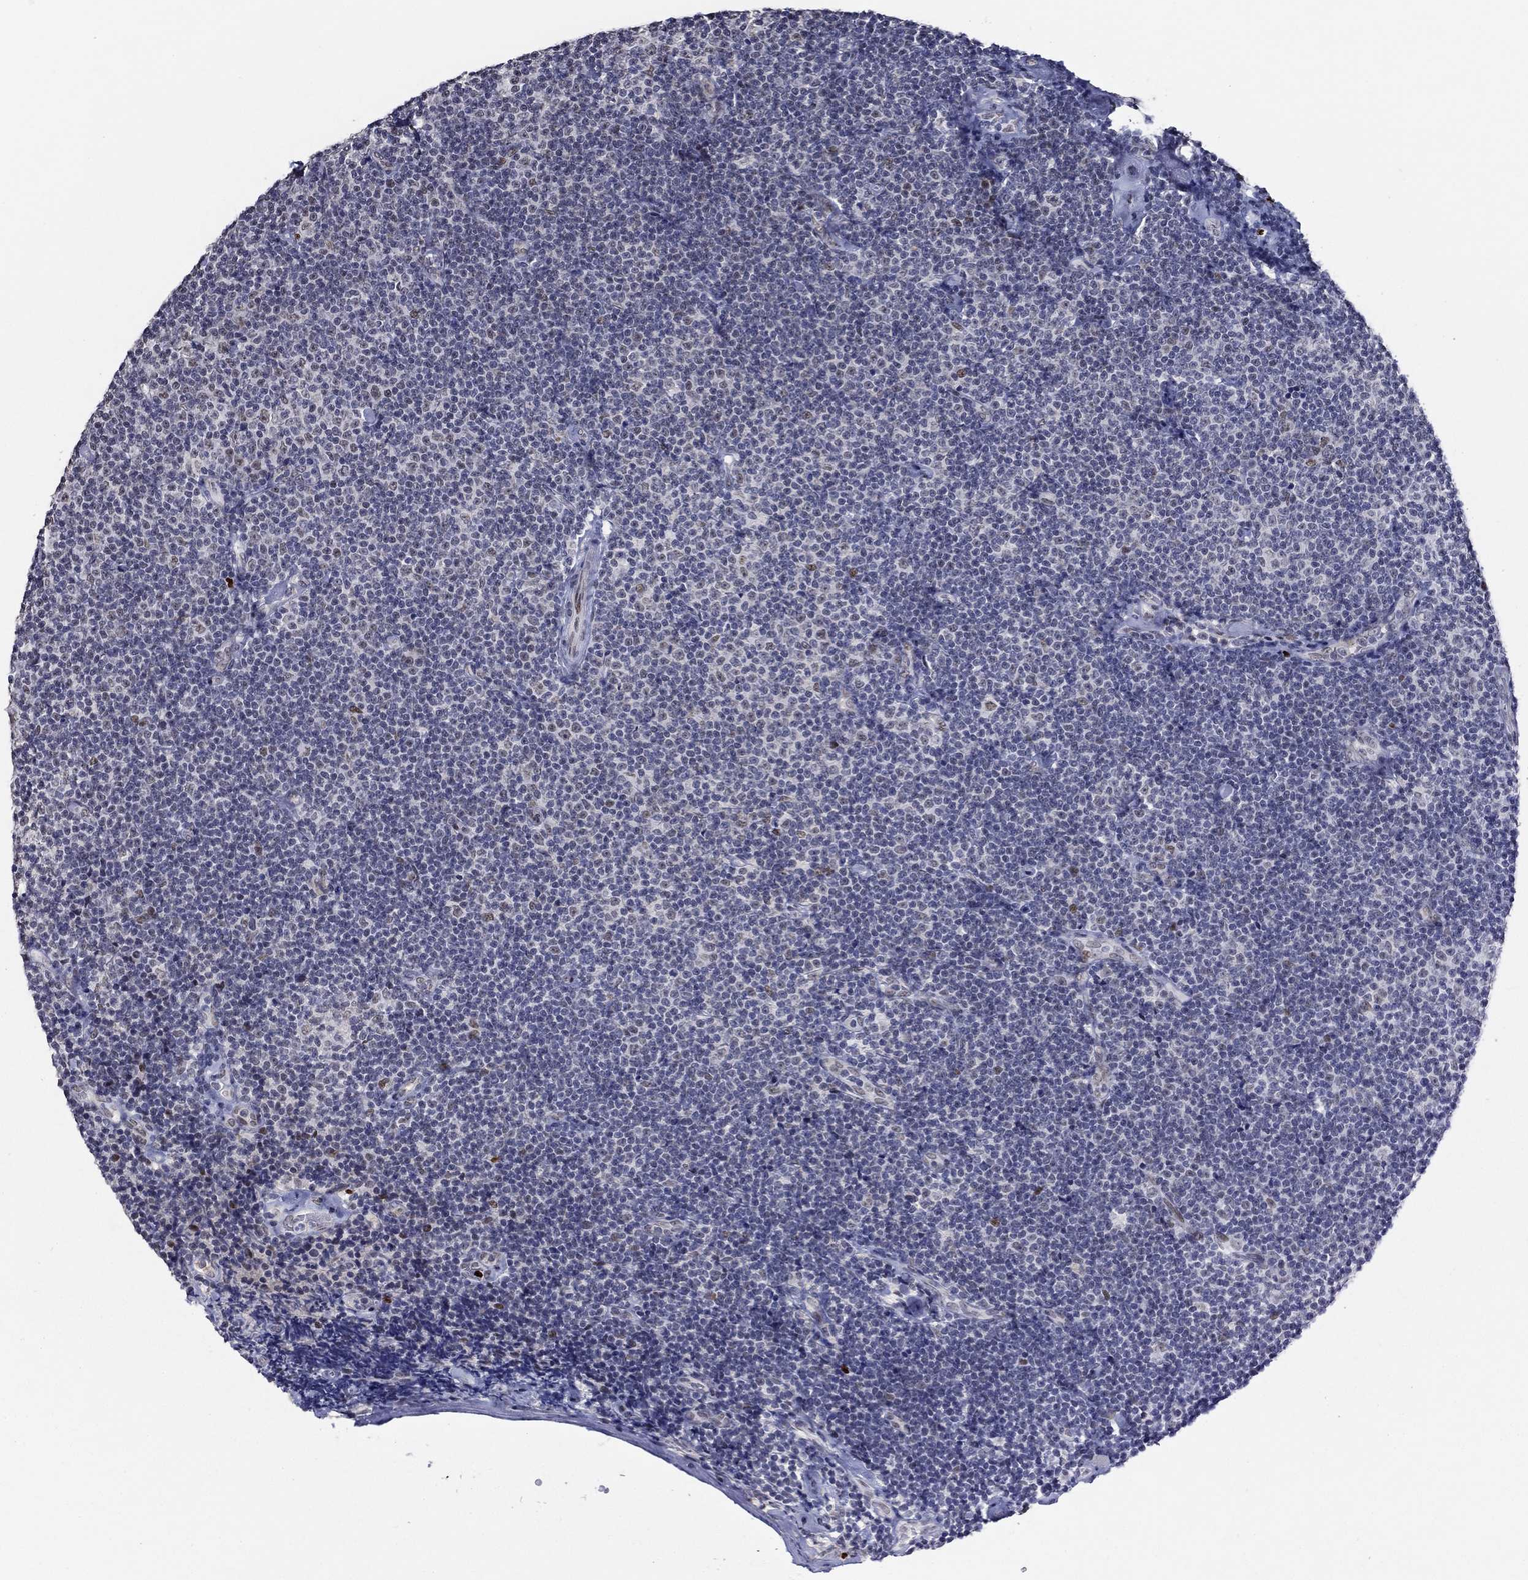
{"staining": {"intensity": "negative", "quantity": "none", "location": "none"}, "tissue": "lymphoma", "cell_type": "Tumor cells", "image_type": "cancer", "snomed": [{"axis": "morphology", "description": "Malignant lymphoma, non-Hodgkin's type, Low grade"}, {"axis": "topography", "description": "Lymph node"}], "caption": "There is no significant staining in tumor cells of lymphoma.", "gene": "GATA2", "patient": {"sex": "male", "age": 81}}